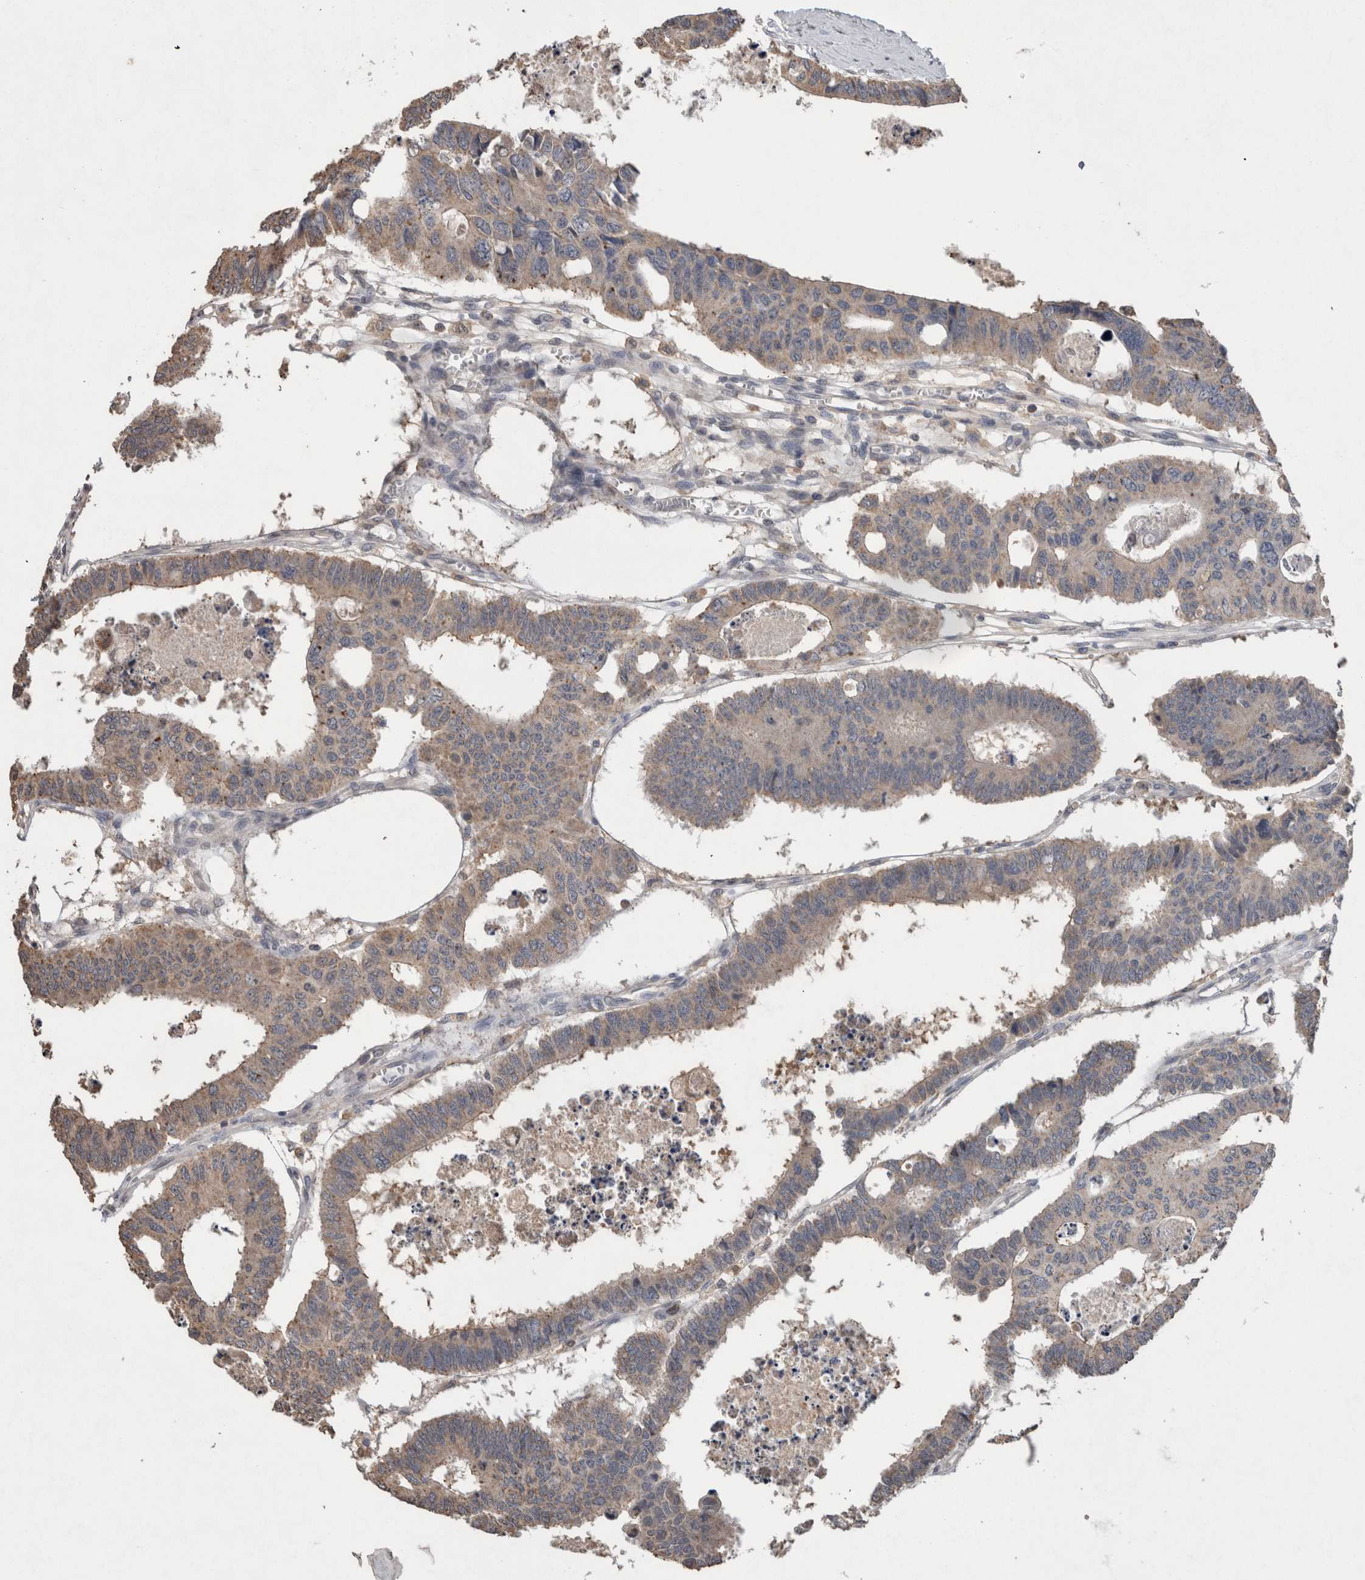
{"staining": {"intensity": "weak", "quantity": ">75%", "location": "cytoplasmic/membranous"}, "tissue": "colorectal cancer", "cell_type": "Tumor cells", "image_type": "cancer", "snomed": [{"axis": "morphology", "description": "Adenocarcinoma, NOS"}, {"axis": "topography", "description": "Rectum"}], "caption": "Brown immunohistochemical staining in adenocarcinoma (colorectal) exhibits weak cytoplasmic/membranous positivity in about >75% of tumor cells.", "gene": "FABP7", "patient": {"sex": "male", "age": 84}}